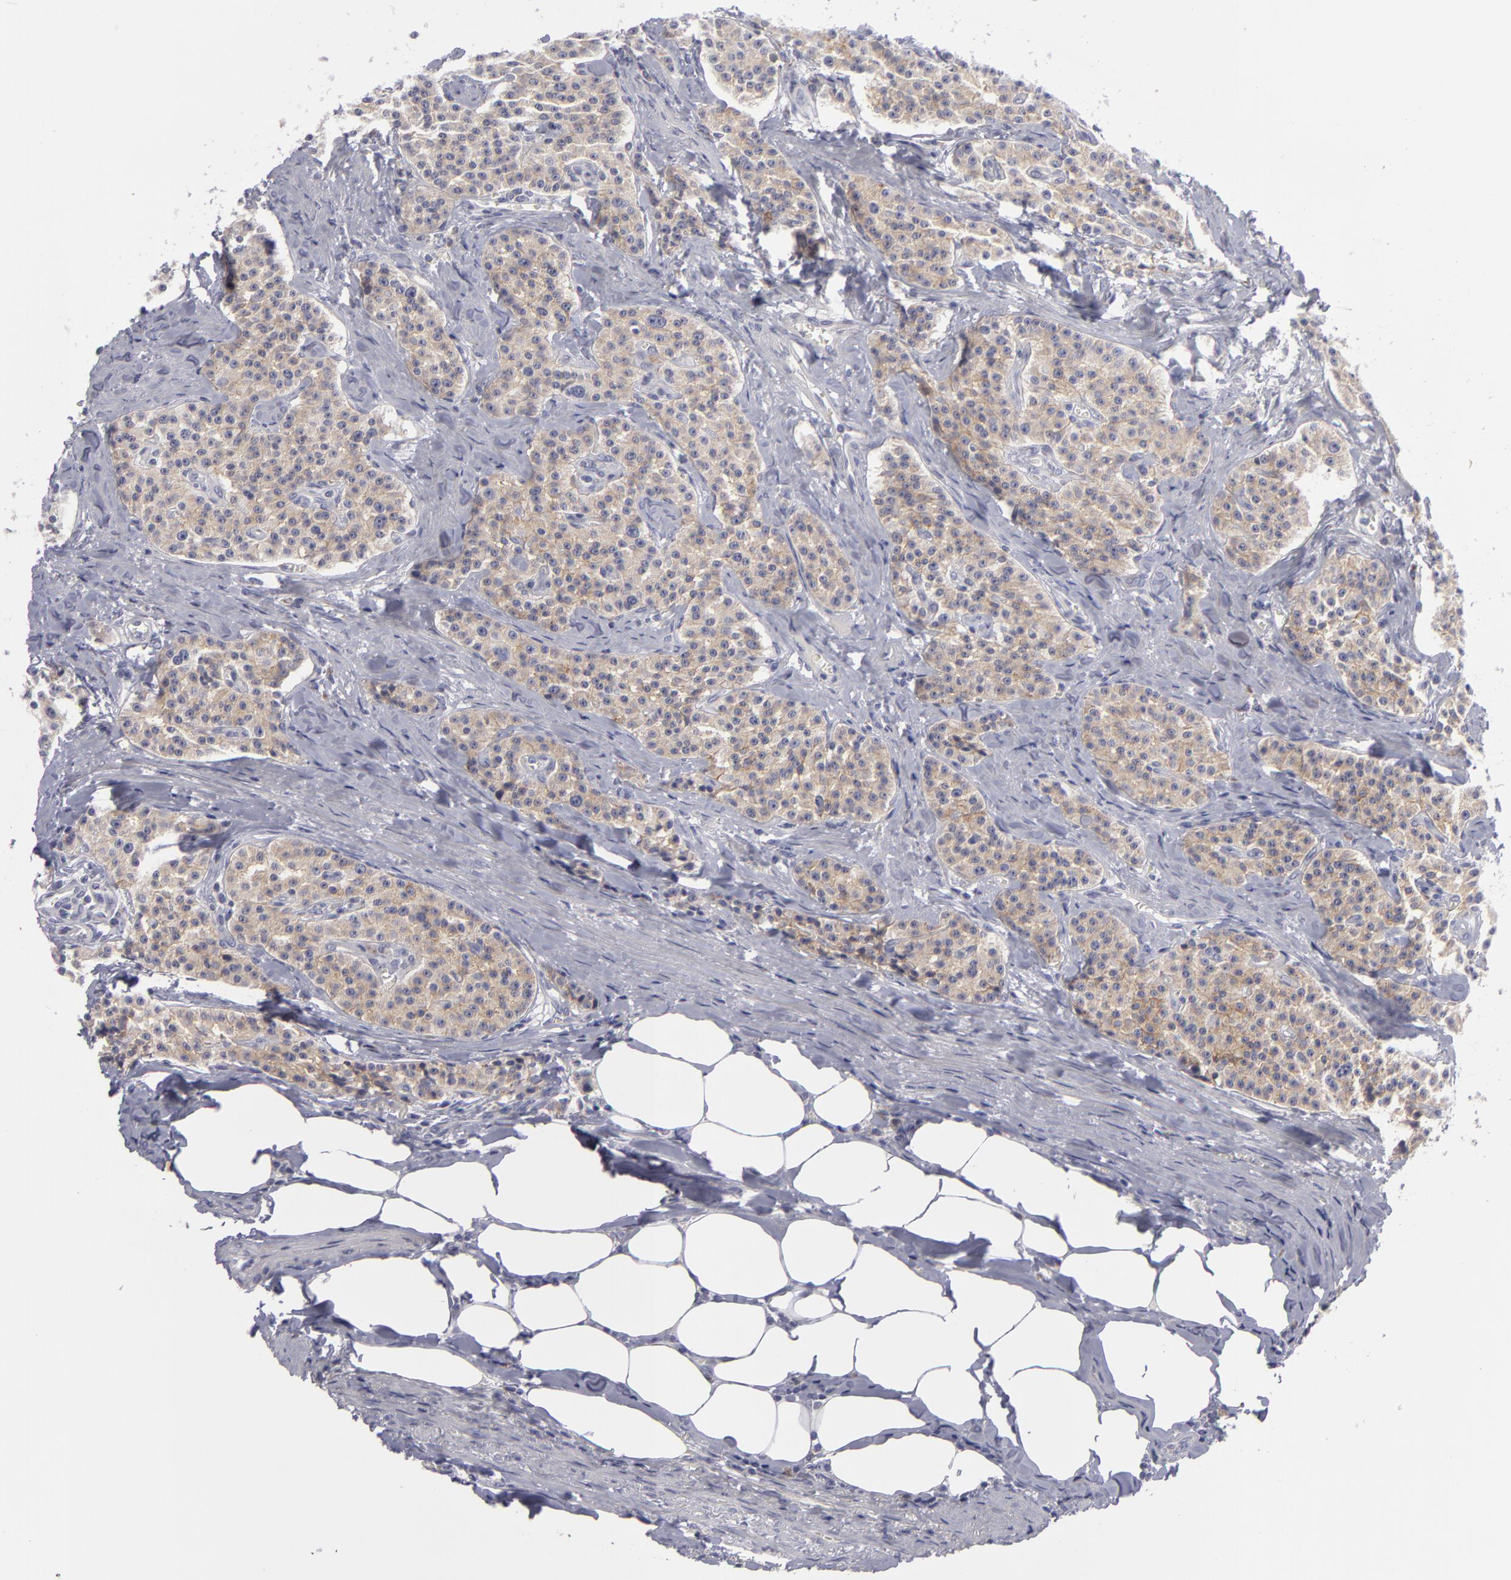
{"staining": {"intensity": "weak", "quantity": ">75%", "location": "cytoplasmic/membranous"}, "tissue": "carcinoid", "cell_type": "Tumor cells", "image_type": "cancer", "snomed": [{"axis": "morphology", "description": "Carcinoid, malignant, NOS"}, {"axis": "topography", "description": "Stomach"}], "caption": "Carcinoid stained with DAB immunohistochemistry (IHC) shows low levels of weak cytoplasmic/membranous positivity in about >75% of tumor cells. The staining was performed using DAB to visualize the protein expression in brown, while the nuclei were stained in blue with hematoxylin (Magnification: 20x).", "gene": "ATP2B3", "patient": {"sex": "female", "age": 76}}